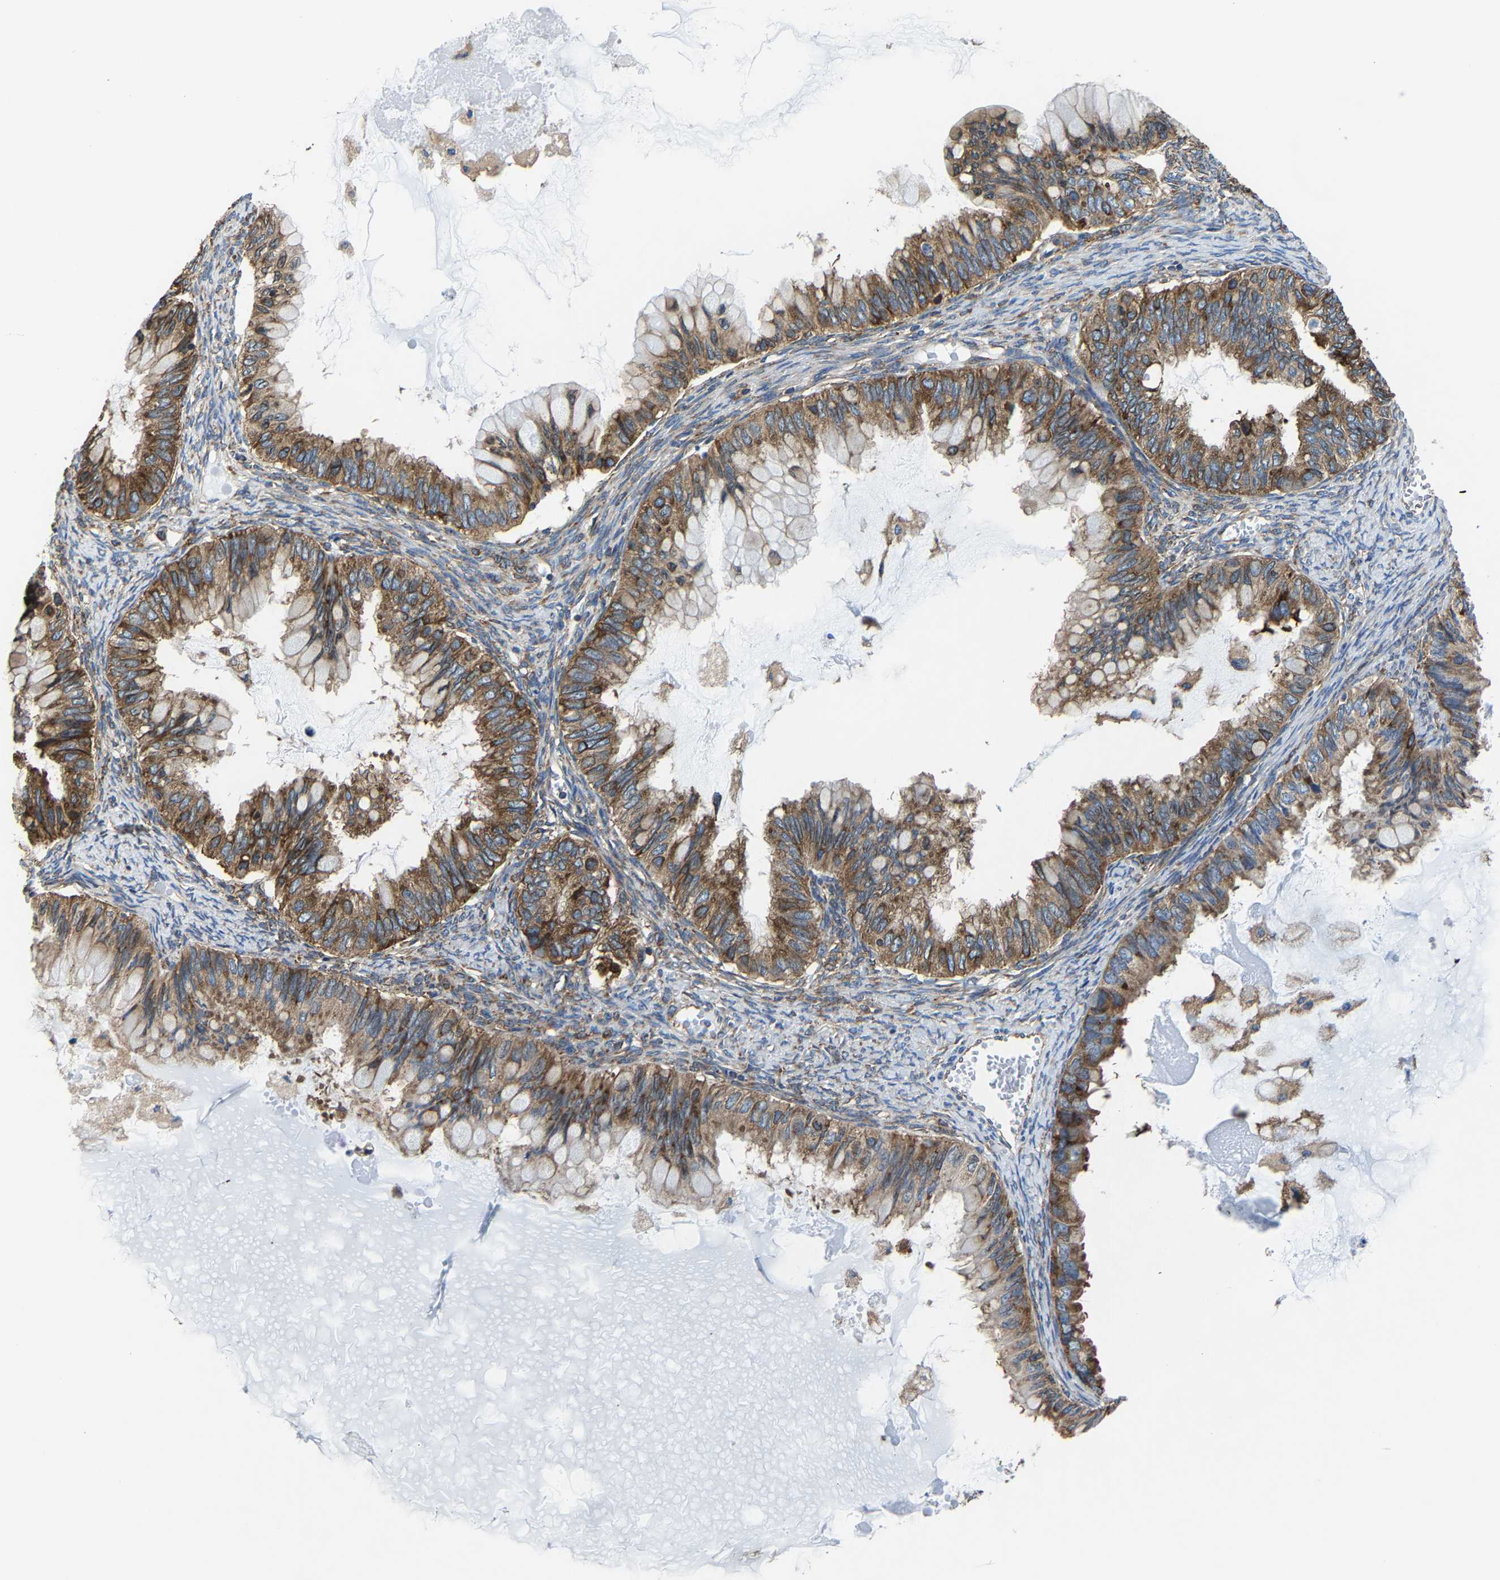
{"staining": {"intensity": "strong", "quantity": ">75%", "location": "cytoplasmic/membranous"}, "tissue": "ovarian cancer", "cell_type": "Tumor cells", "image_type": "cancer", "snomed": [{"axis": "morphology", "description": "Cystadenocarcinoma, mucinous, NOS"}, {"axis": "topography", "description": "Ovary"}], "caption": "Brown immunohistochemical staining in human ovarian cancer exhibits strong cytoplasmic/membranous staining in about >75% of tumor cells.", "gene": "G3BP2", "patient": {"sex": "female", "age": 80}}